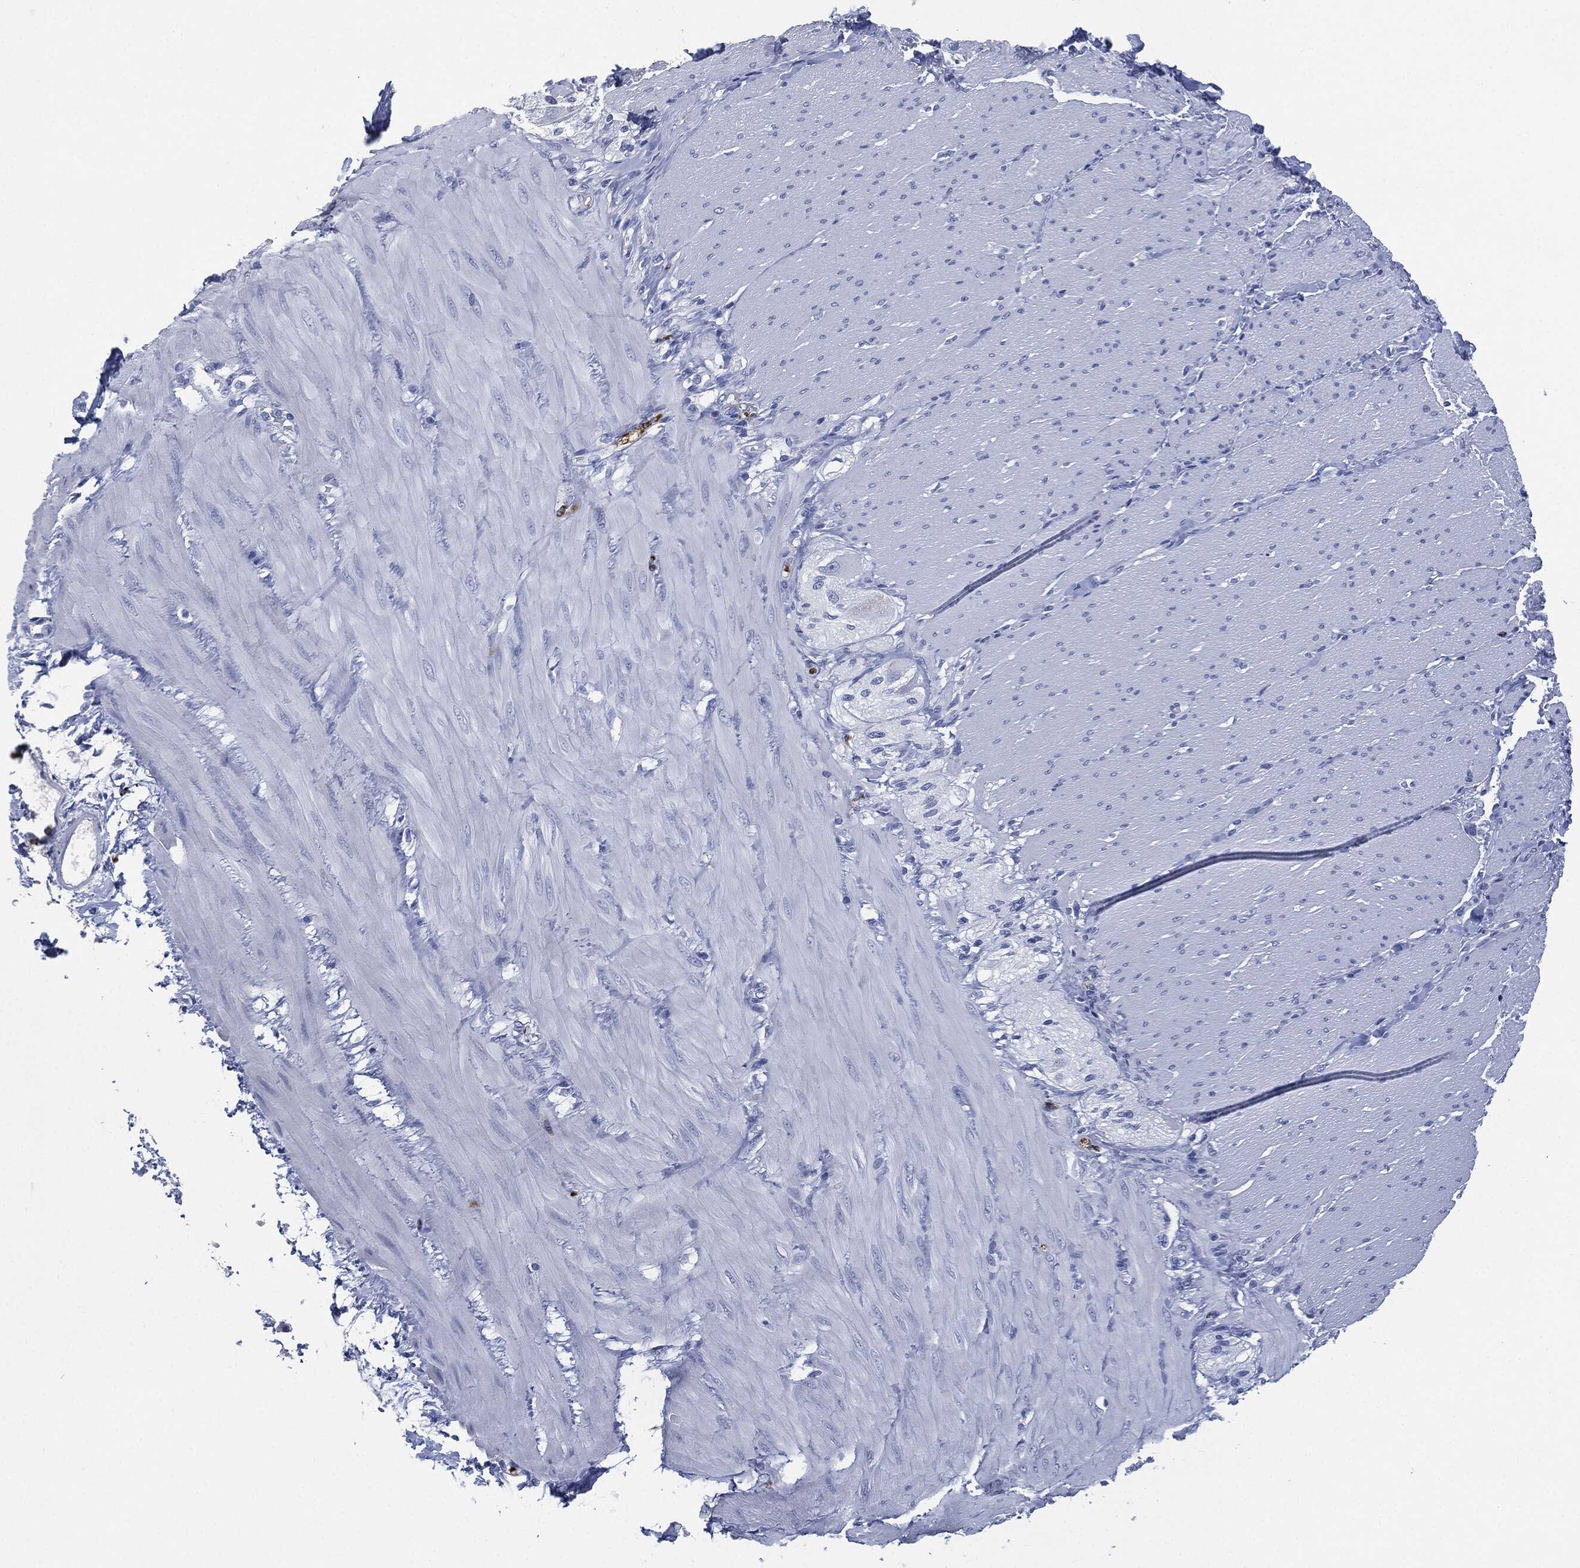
{"staining": {"intensity": "negative", "quantity": "none", "location": "none"}, "tissue": "soft tissue", "cell_type": "Fibroblasts", "image_type": "normal", "snomed": [{"axis": "morphology", "description": "Normal tissue, NOS"}, {"axis": "topography", "description": "Smooth muscle"}, {"axis": "topography", "description": "Duodenum"}, {"axis": "topography", "description": "Peripheral nerve tissue"}], "caption": "An immunohistochemistry histopathology image of benign soft tissue is shown. There is no staining in fibroblasts of soft tissue. (DAB immunohistochemistry (IHC), high magnification).", "gene": "CEACAM8", "patient": {"sex": "female", "age": 61}}